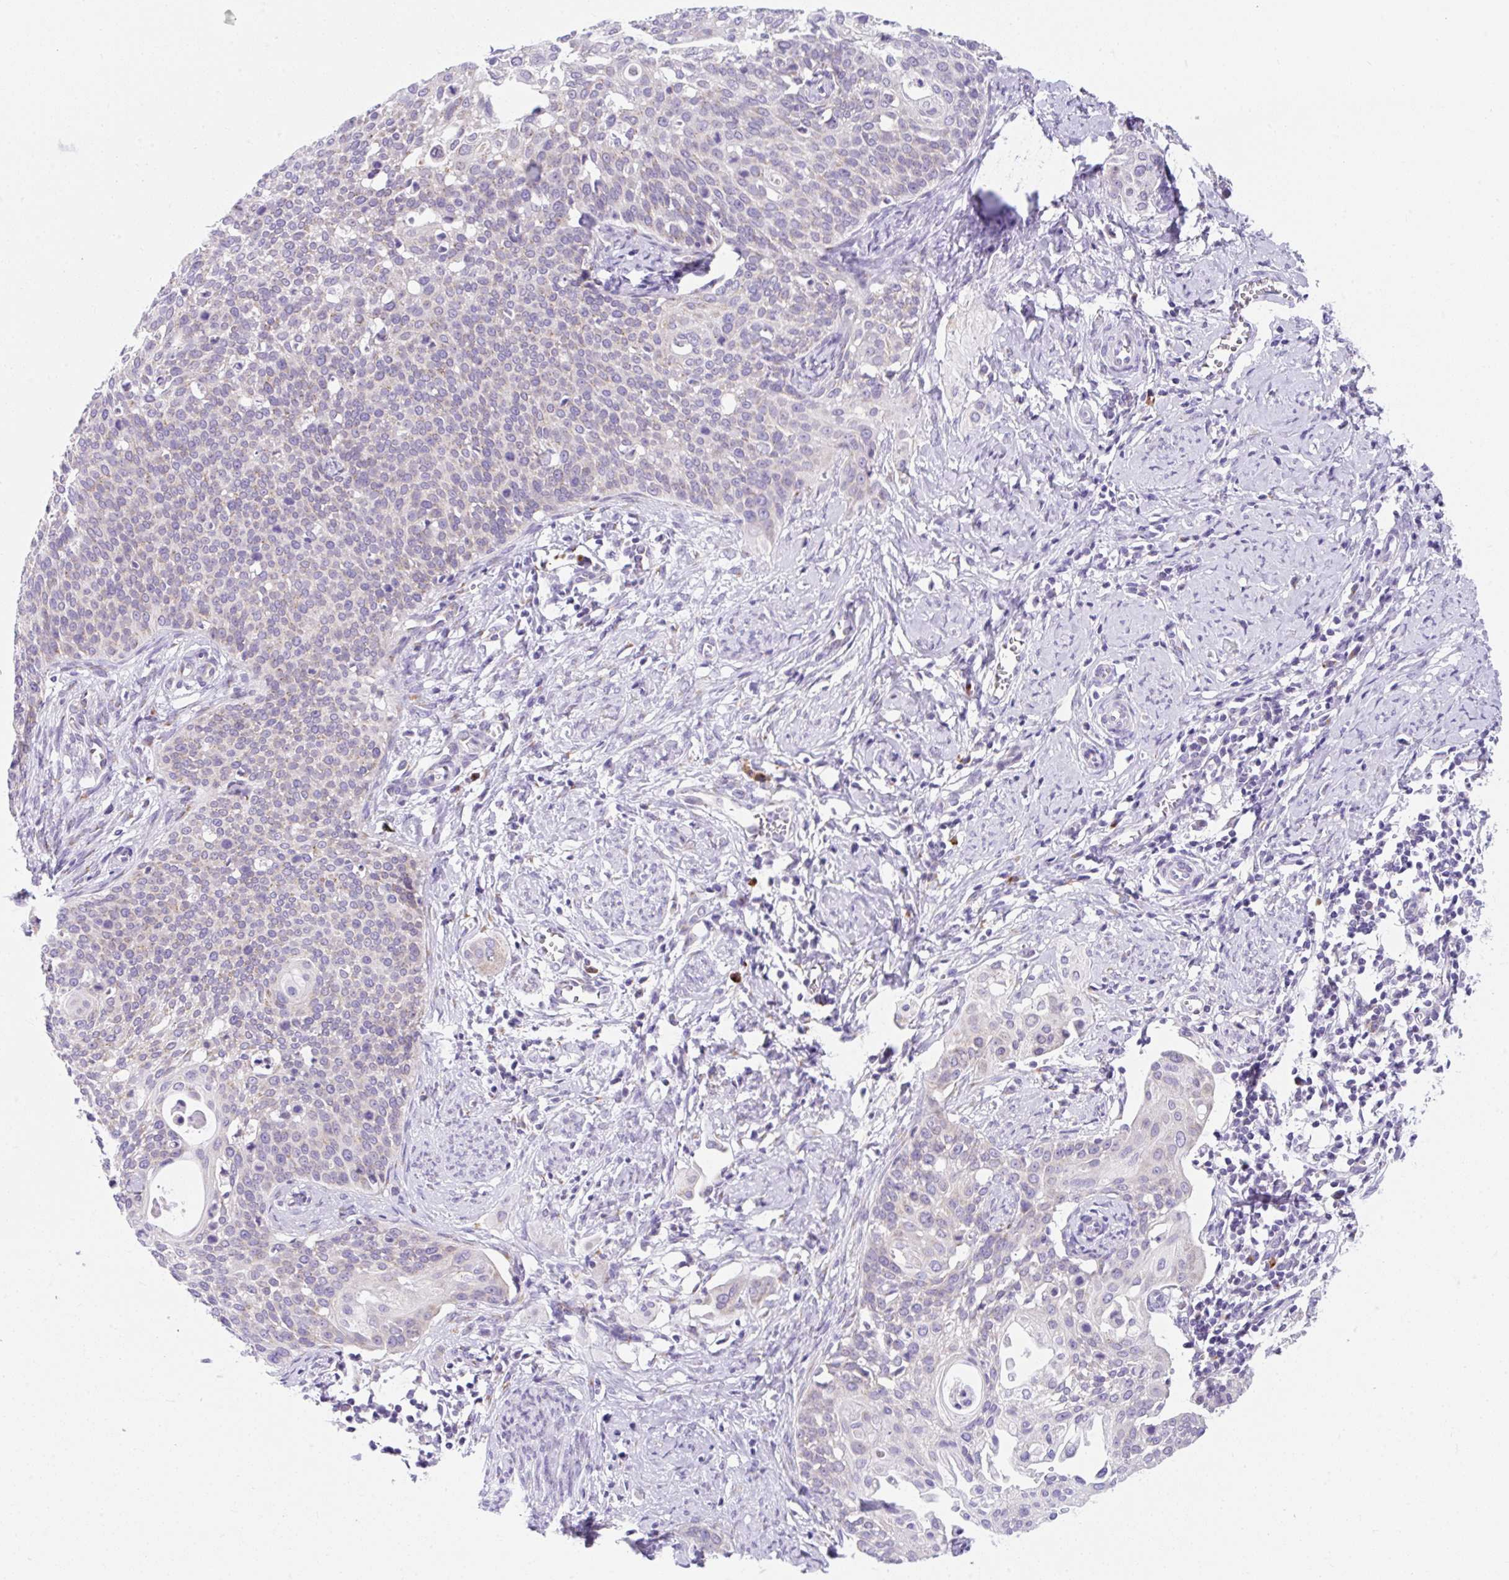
{"staining": {"intensity": "negative", "quantity": "none", "location": "none"}, "tissue": "cervical cancer", "cell_type": "Tumor cells", "image_type": "cancer", "snomed": [{"axis": "morphology", "description": "Squamous cell carcinoma, NOS"}, {"axis": "topography", "description": "Cervix"}], "caption": "Protein analysis of cervical cancer (squamous cell carcinoma) demonstrates no significant expression in tumor cells. The staining is performed using DAB (3,3'-diaminobenzidine) brown chromogen with nuclei counter-stained in using hematoxylin.", "gene": "GOLGA8A", "patient": {"sex": "female", "age": 44}}